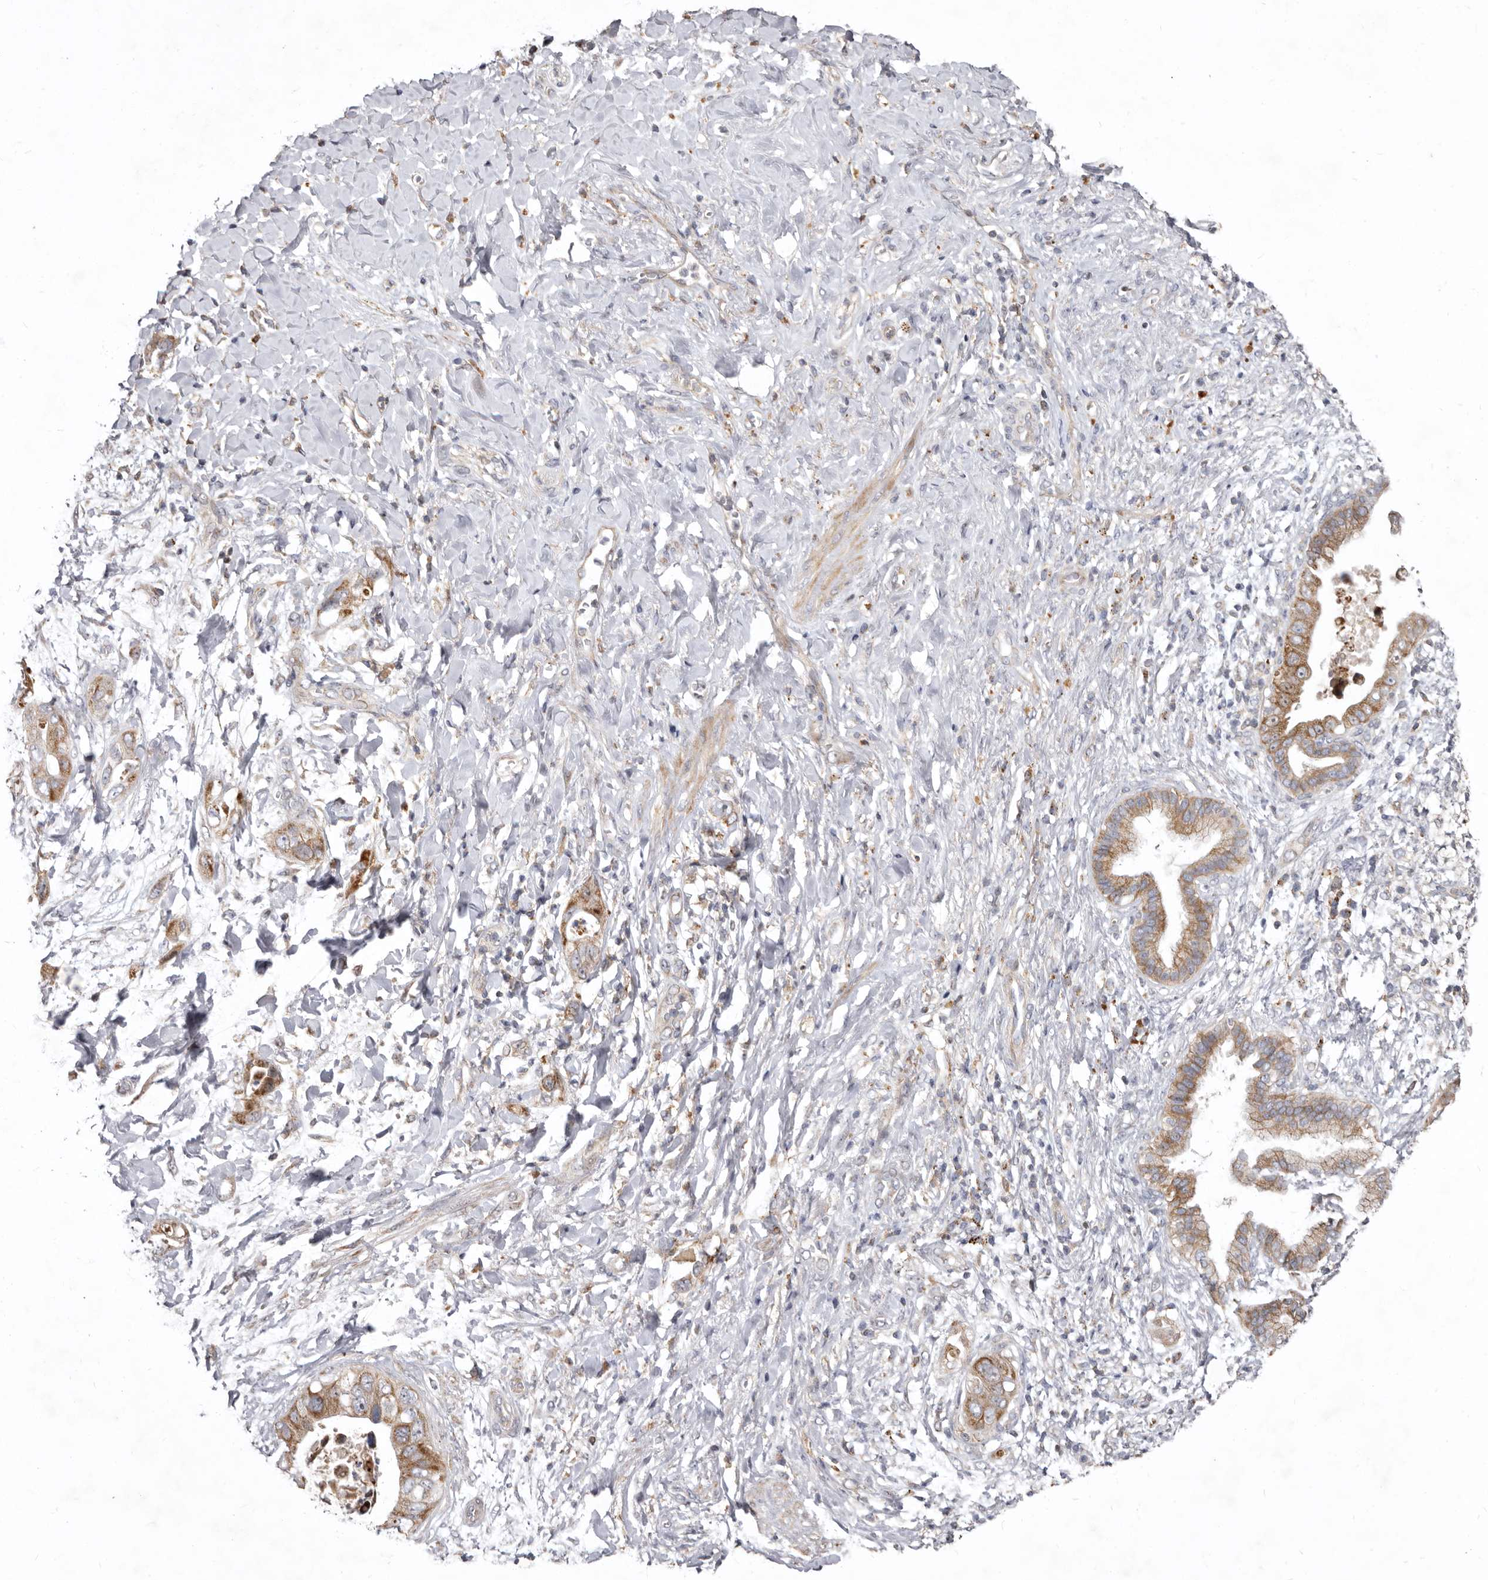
{"staining": {"intensity": "moderate", "quantity": ">75%", "location": "cytoplasmic/membranous"}, "tissue": "pancreatic cancer", "cell_type": "Tumor cells", "image_type": "cancer", "snomed": [{"axis": "morphology", "description": "Adenocarcinoma, NOS"}, {"axis": "topography", "description": "Pancreas"}], "caption": "Tumor cells demonstrate moderate cytoplasmic/membranous positivity in about >75% of cells in pancreatic cancer (adenocarcinoma). (IHC, brightfield microscopy, high magnification).", "gene": "SMC4", "patient": {"sex": "female", "age": 78}}